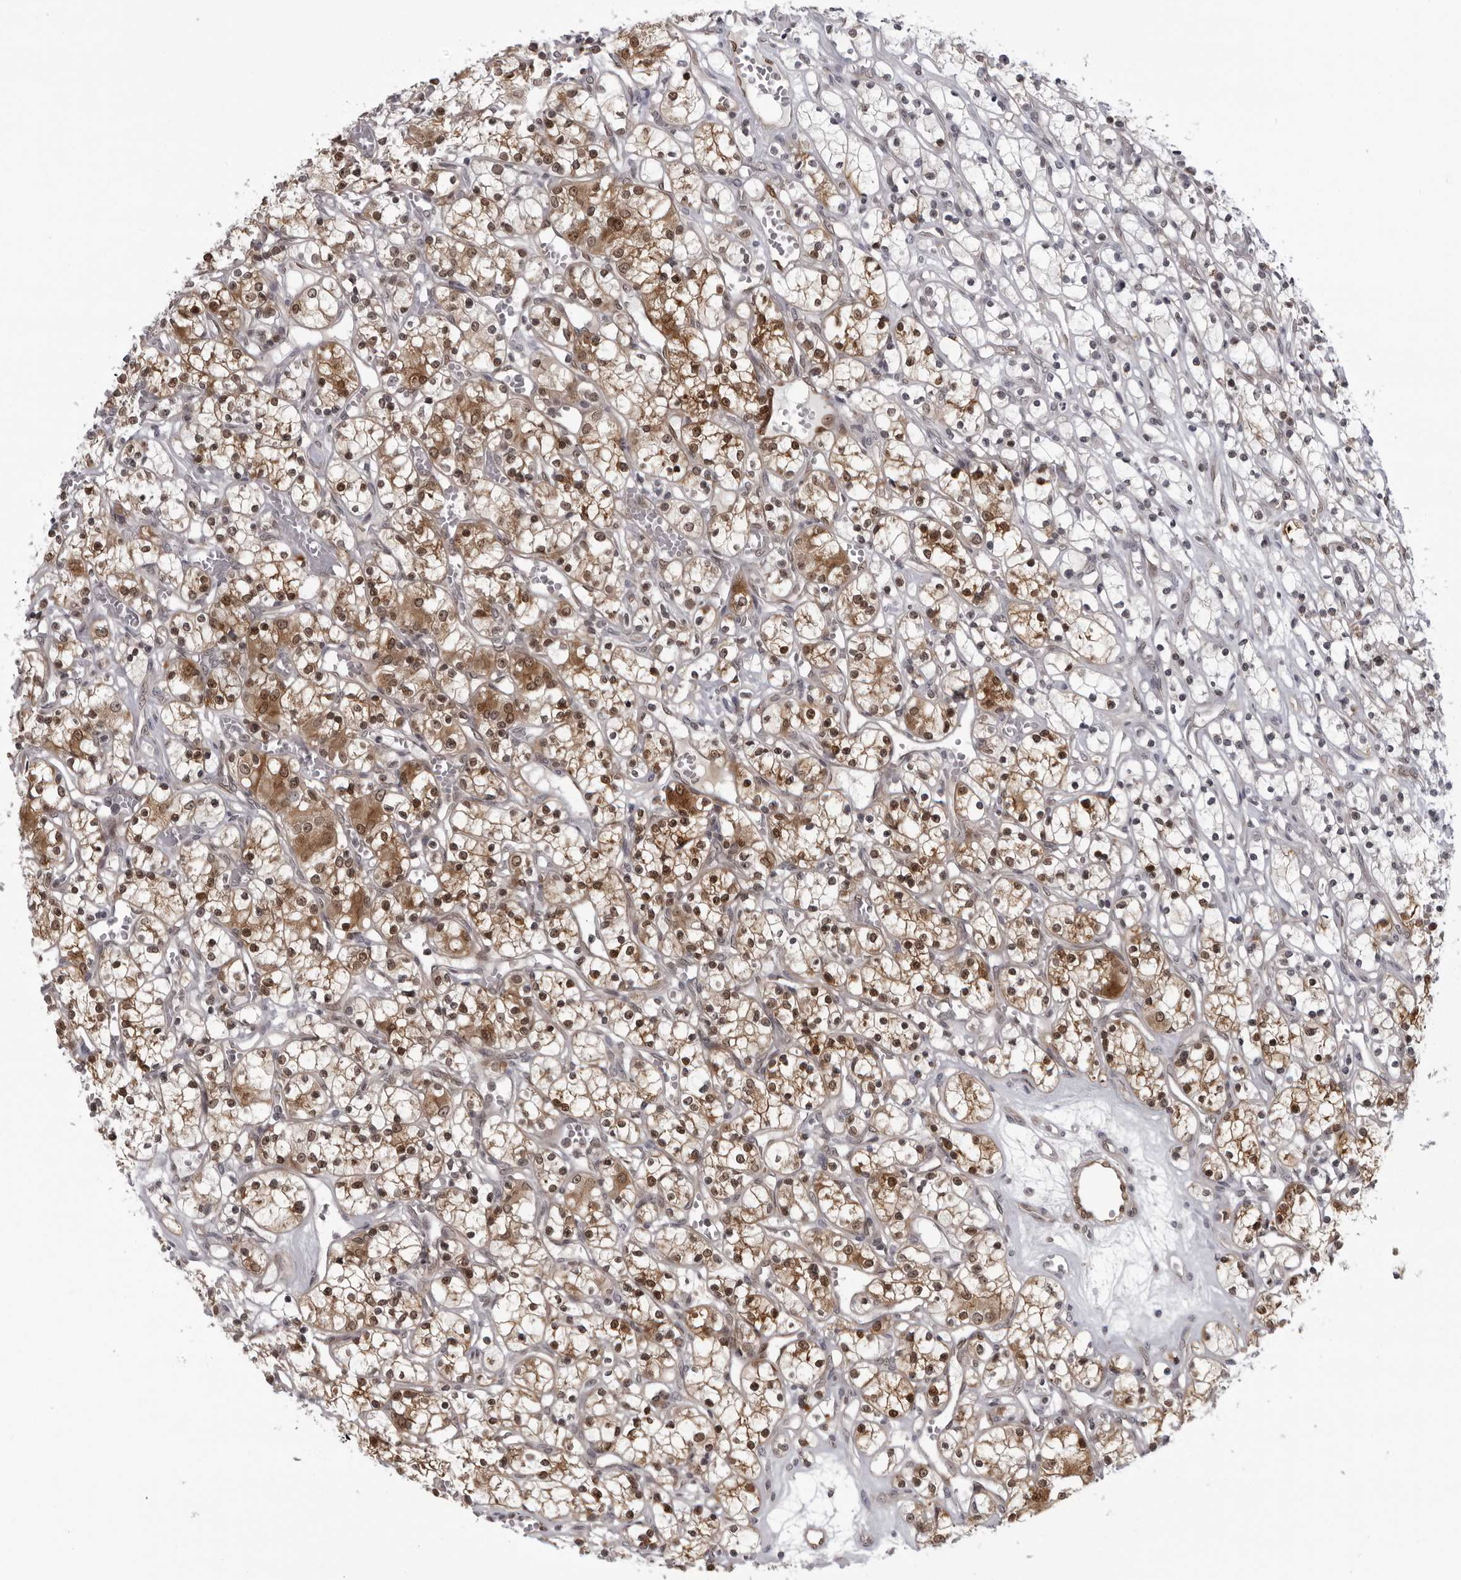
{"staining": {"intensity": "moderate", "quantity": ">75%", "location": "cytoplasmic/membranous,nuclear"}, "tissue": "renal cancer", "cell_type": "Tumor cells", "image_type": "cancer", "snomed": [{"axis": "morphology", "description": "Adenocarcinoma, NOS"}, {"axis": "topography", "description": "Kidney"}], "caption": "Renal cancer tissue displays moderate cytoplasmic/membranous and nuclear staining in about >75% of tumor cells", "gene": "MAPK12", "patient": {"sex": "female", "age": 59}}